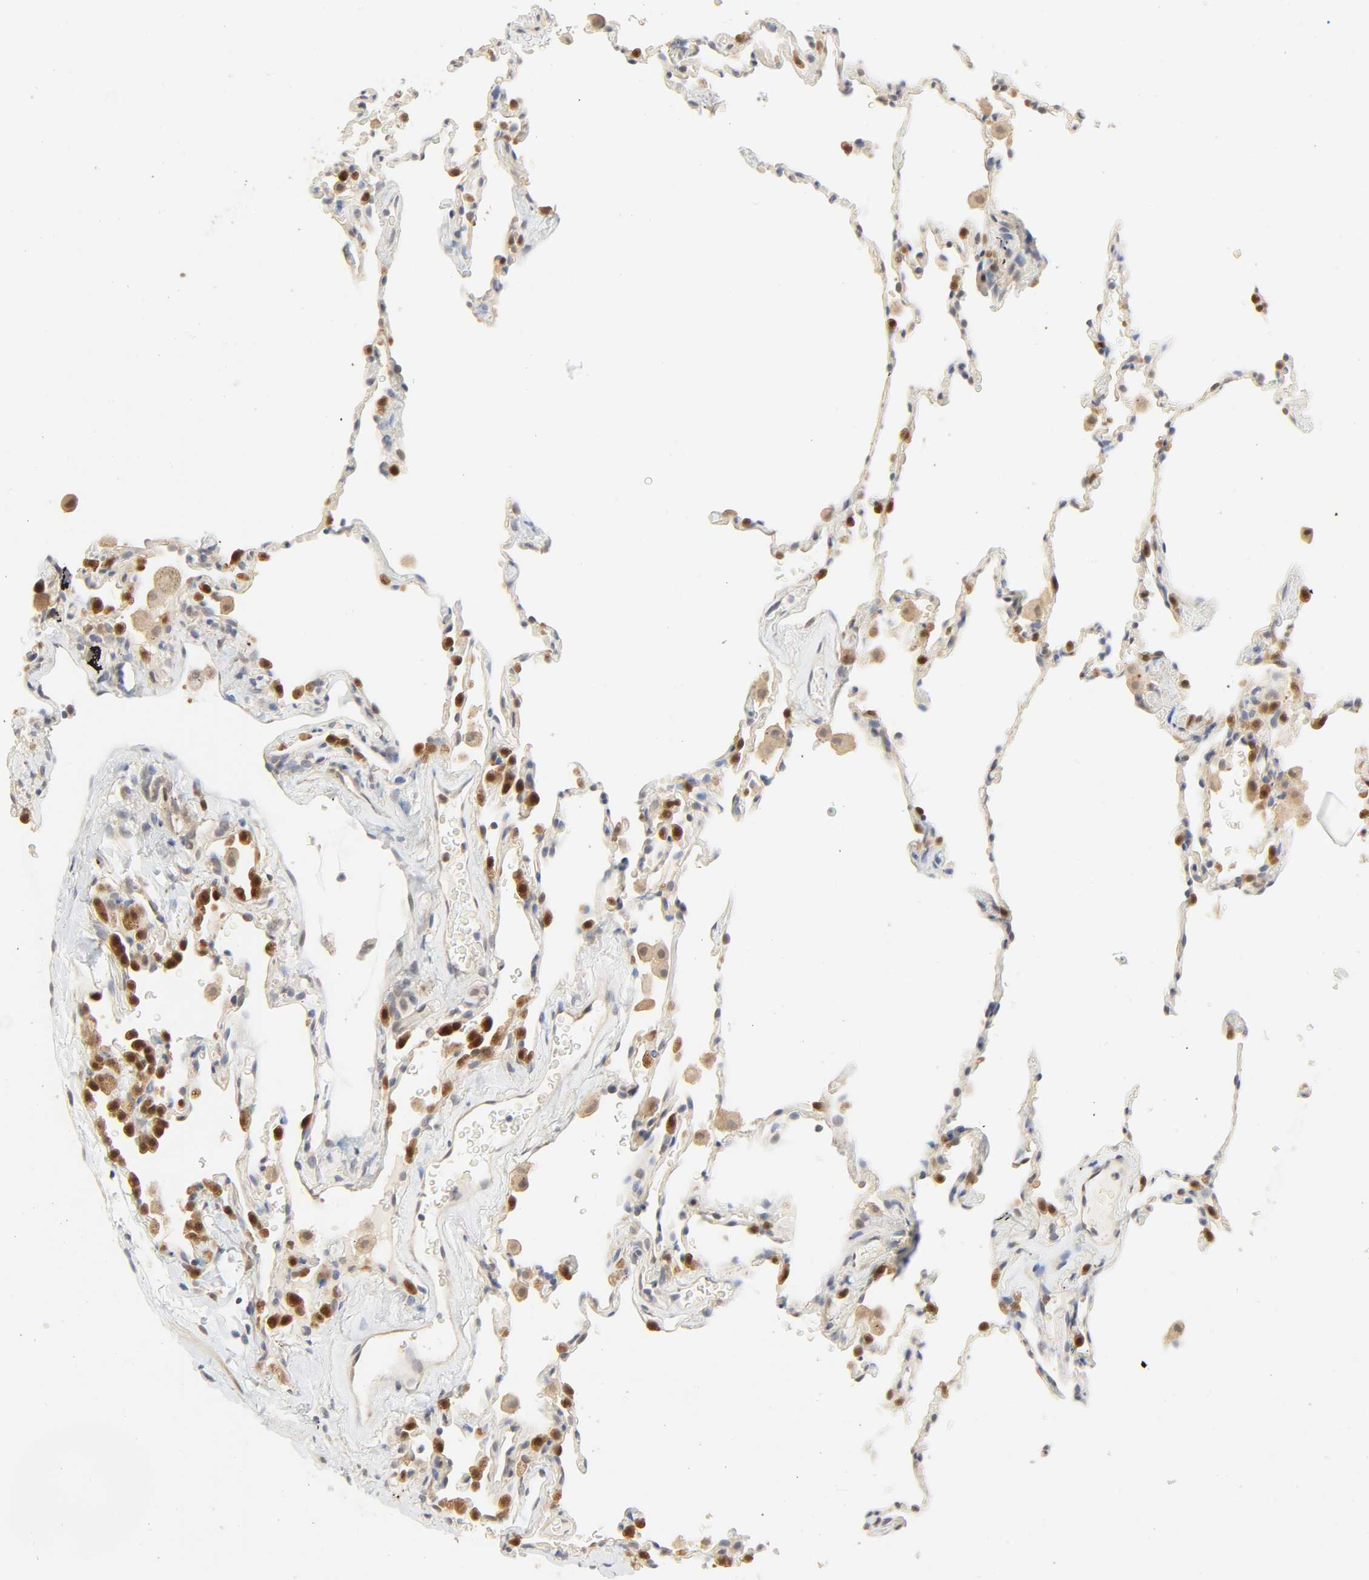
{"staining": {"intensity": "weak", "quantity": "25%-75%", "location": "cytoplasmic/membranous"}, "tissue": "lung", "cell_type": "Alveolar cells", "image_type": "normal", "snomed": [{"axis": "morphology", "description": "Normal tissue, NOS"}, {"axis": "morphology", "description": "Soft tissue tumor metastatic"}, {"axis": "topography", "description": "Lung"}], "caption": "Immunohistochemistry staining of unremarkable lung, which demonstrates low levels of weak cytoplasmic/membranous staining in about 25%-75% of alveolar cells indicating weak cytoplasmic/membranous protein expression. The staining was performed using DAB (brown) for protein detection and nuclei were counterstained in hematoxylin (blue).", "gene": "ACSS2", "patient": {"sex": "male", "age": 59}}